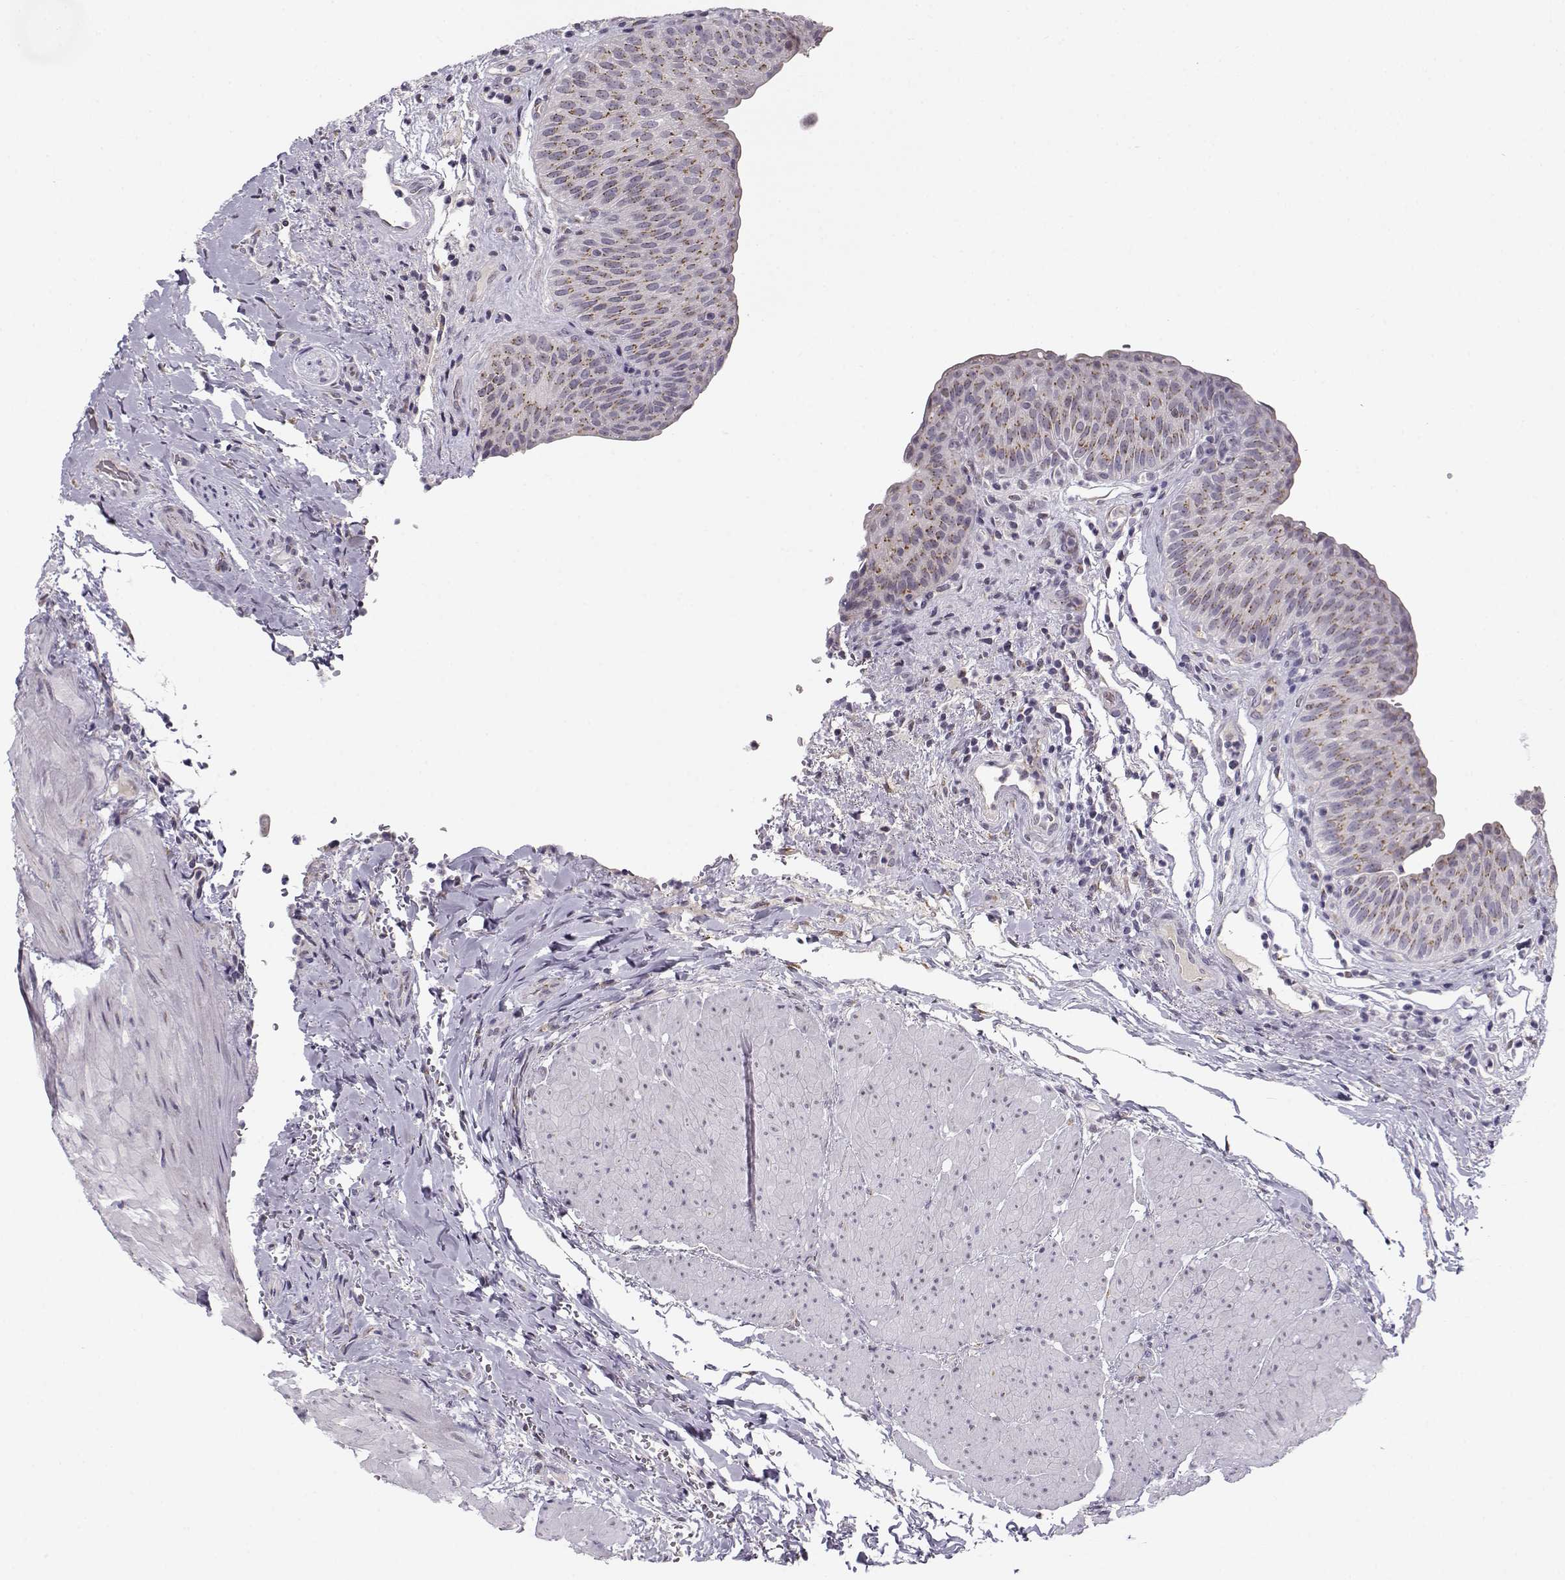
{"staining": {"intensity": "moderate", "quantity": ">75%", "location": "cytoplasmic/membranous"}, "tissue": "urinary bladder", "cell_type": "Urothelial cells", "image_type": "normal", "snomed": [{"axis": "morphology", "description": "Normal tissue, NOS"}, {"axis": "topography", "description": "Urinary bladder"}], "caption": "Immunohistochemical staining of benign urinary bladder shows moderate cytoplasmic/membranous protein expression in about >75% of urothelial cells. The staining was performed using DAB (3,3'-diaminobenzidine) to visualize the protein expression in brown, while the nuclei were stained in blue with hematoxylin (Magnification: 20x).", "gene": "SLC4A5", "patient": {"sex": "male", "age": 66}}